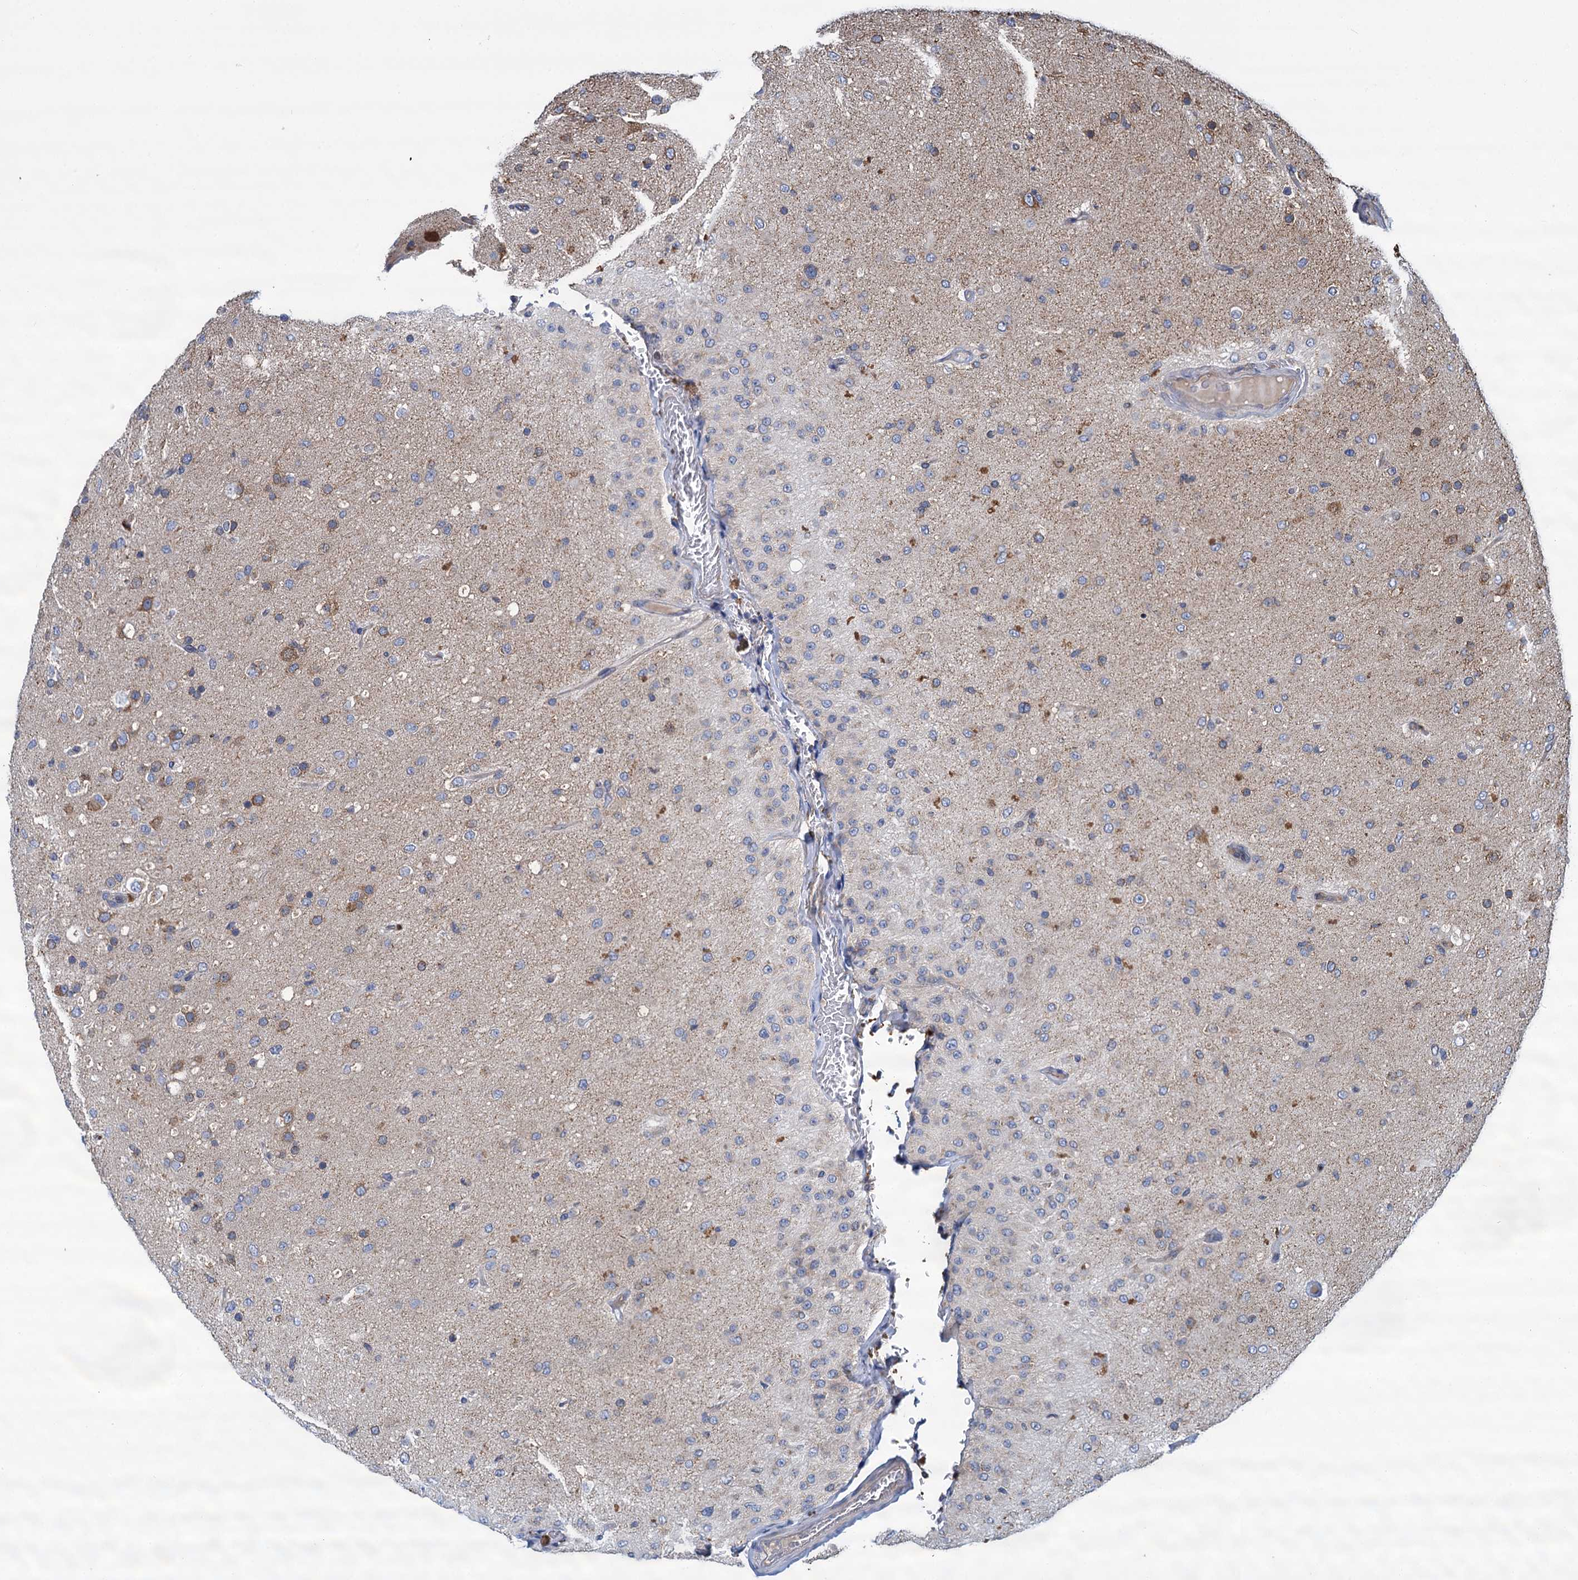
{"staining": {"intensity": "moderate", "quantity": "<25%", "location": "cytoplasmic/membranous"}, "tissue": "glioma", "cell_type": "Tumor cells", "image_type": "cancer", "snomed": [{"axis": "morphology", "description": "Glioma, malignant, Low grade"}, {"axis": "topography", "description": "Brain"}], "caption": "Malignant glioma (low-grade) was stained to show a protein in brown. There is low levels of moderate cytoplasmic/membranous positivity in approximately <25% of tumor cells.", "gene": "LINS1", "patient": {"sex": "male", "age": 65}}